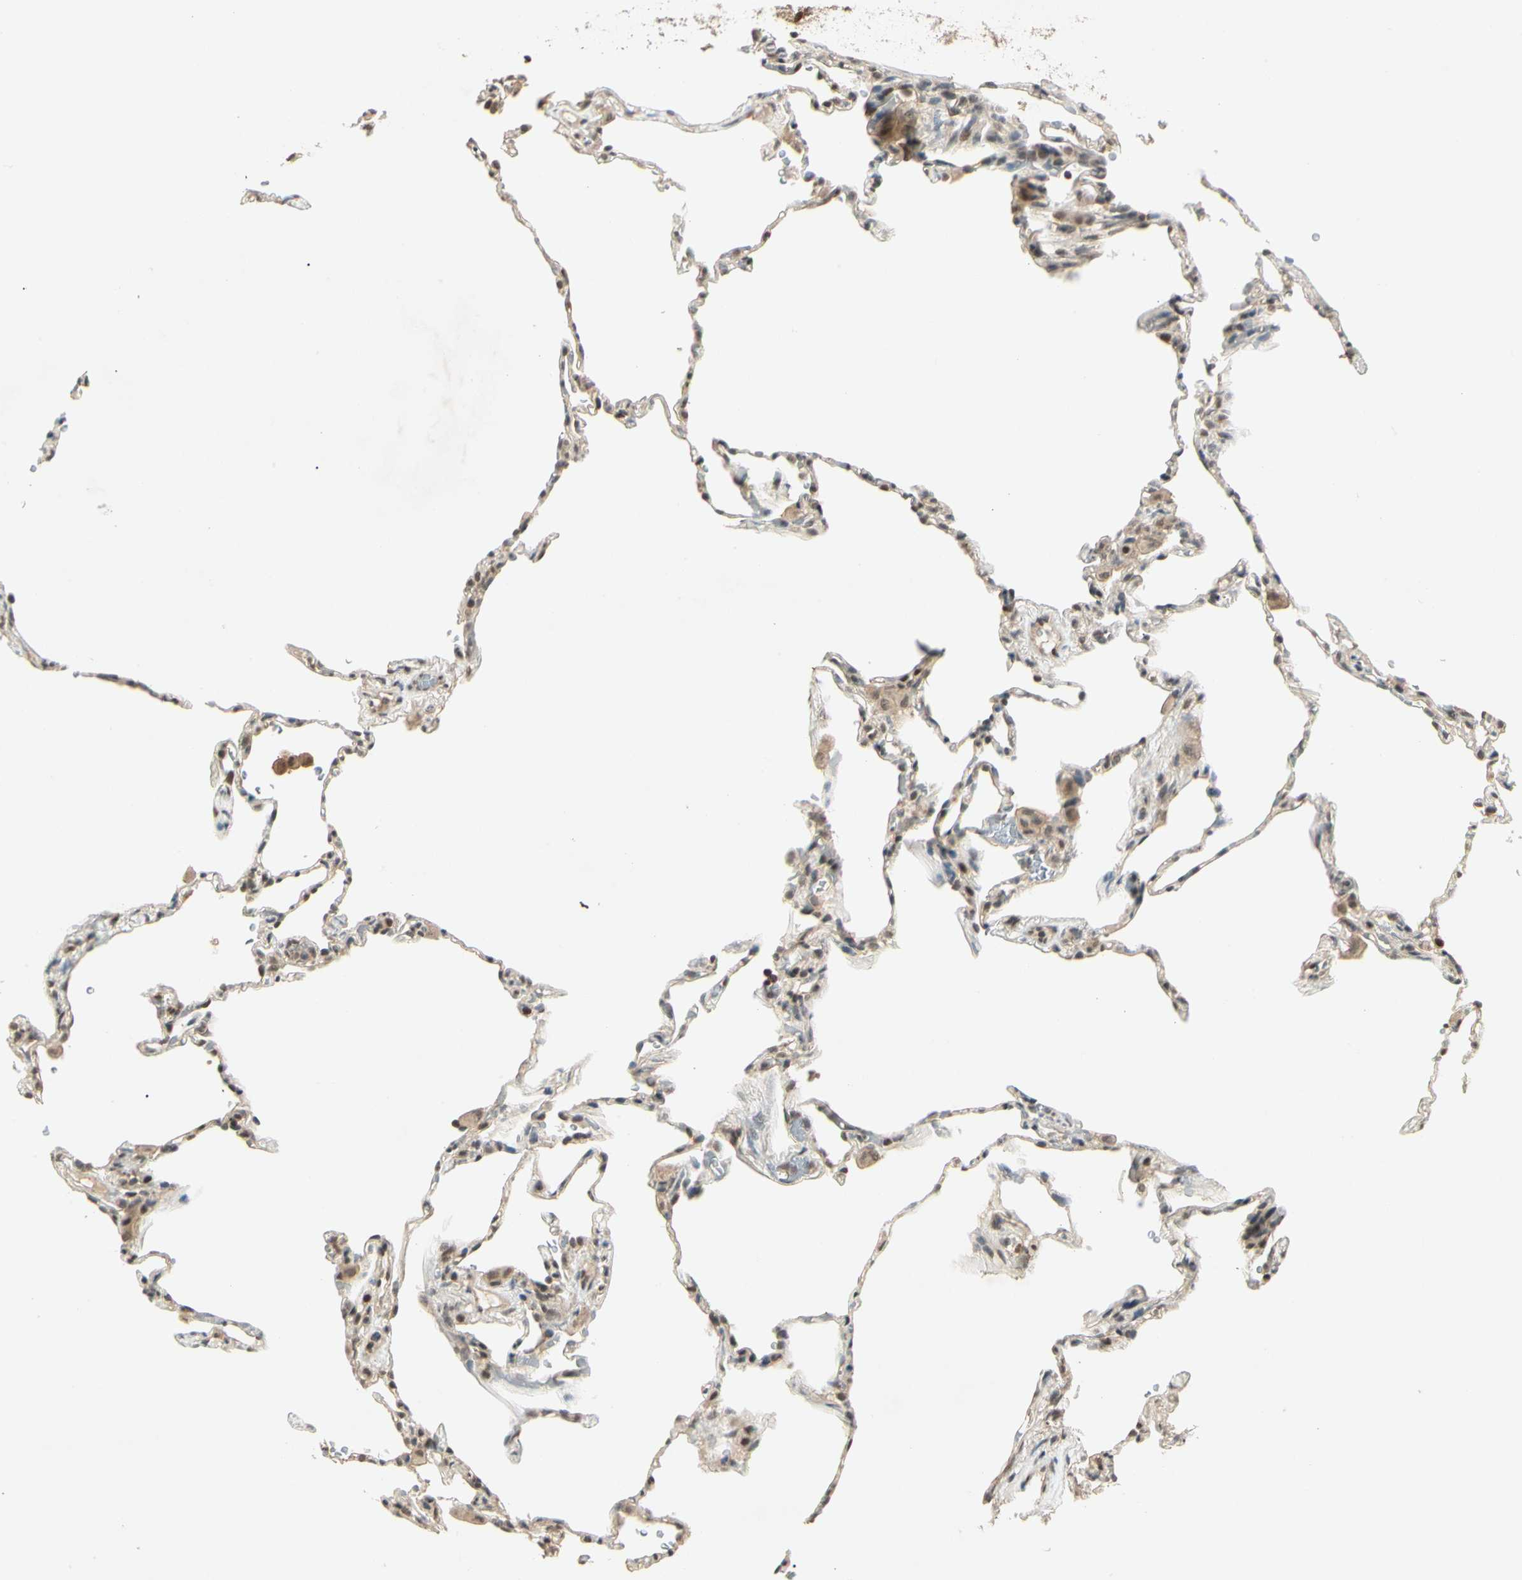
{"staining": {"intensity": "weak", "quantity": "25%-75%", "location": "cytoplasmic/membranous,nuclear"}, "tissue": "lung", "cell_type": "Alveolar cells", "image_type": "normal", "snomed": [{"axis": "morphology", "description": "Normal tissue, NOS"}, {"axis": "topography", "description": "Lung"}], "caption": "A histopathology image of human lung stained for a protein demonstrates weak cytoplasmic/membranous,nuclear brown staining in alveolar cells.", "gene": "ZSCAN12", "patient": {"sex": "male", "age": 59}}